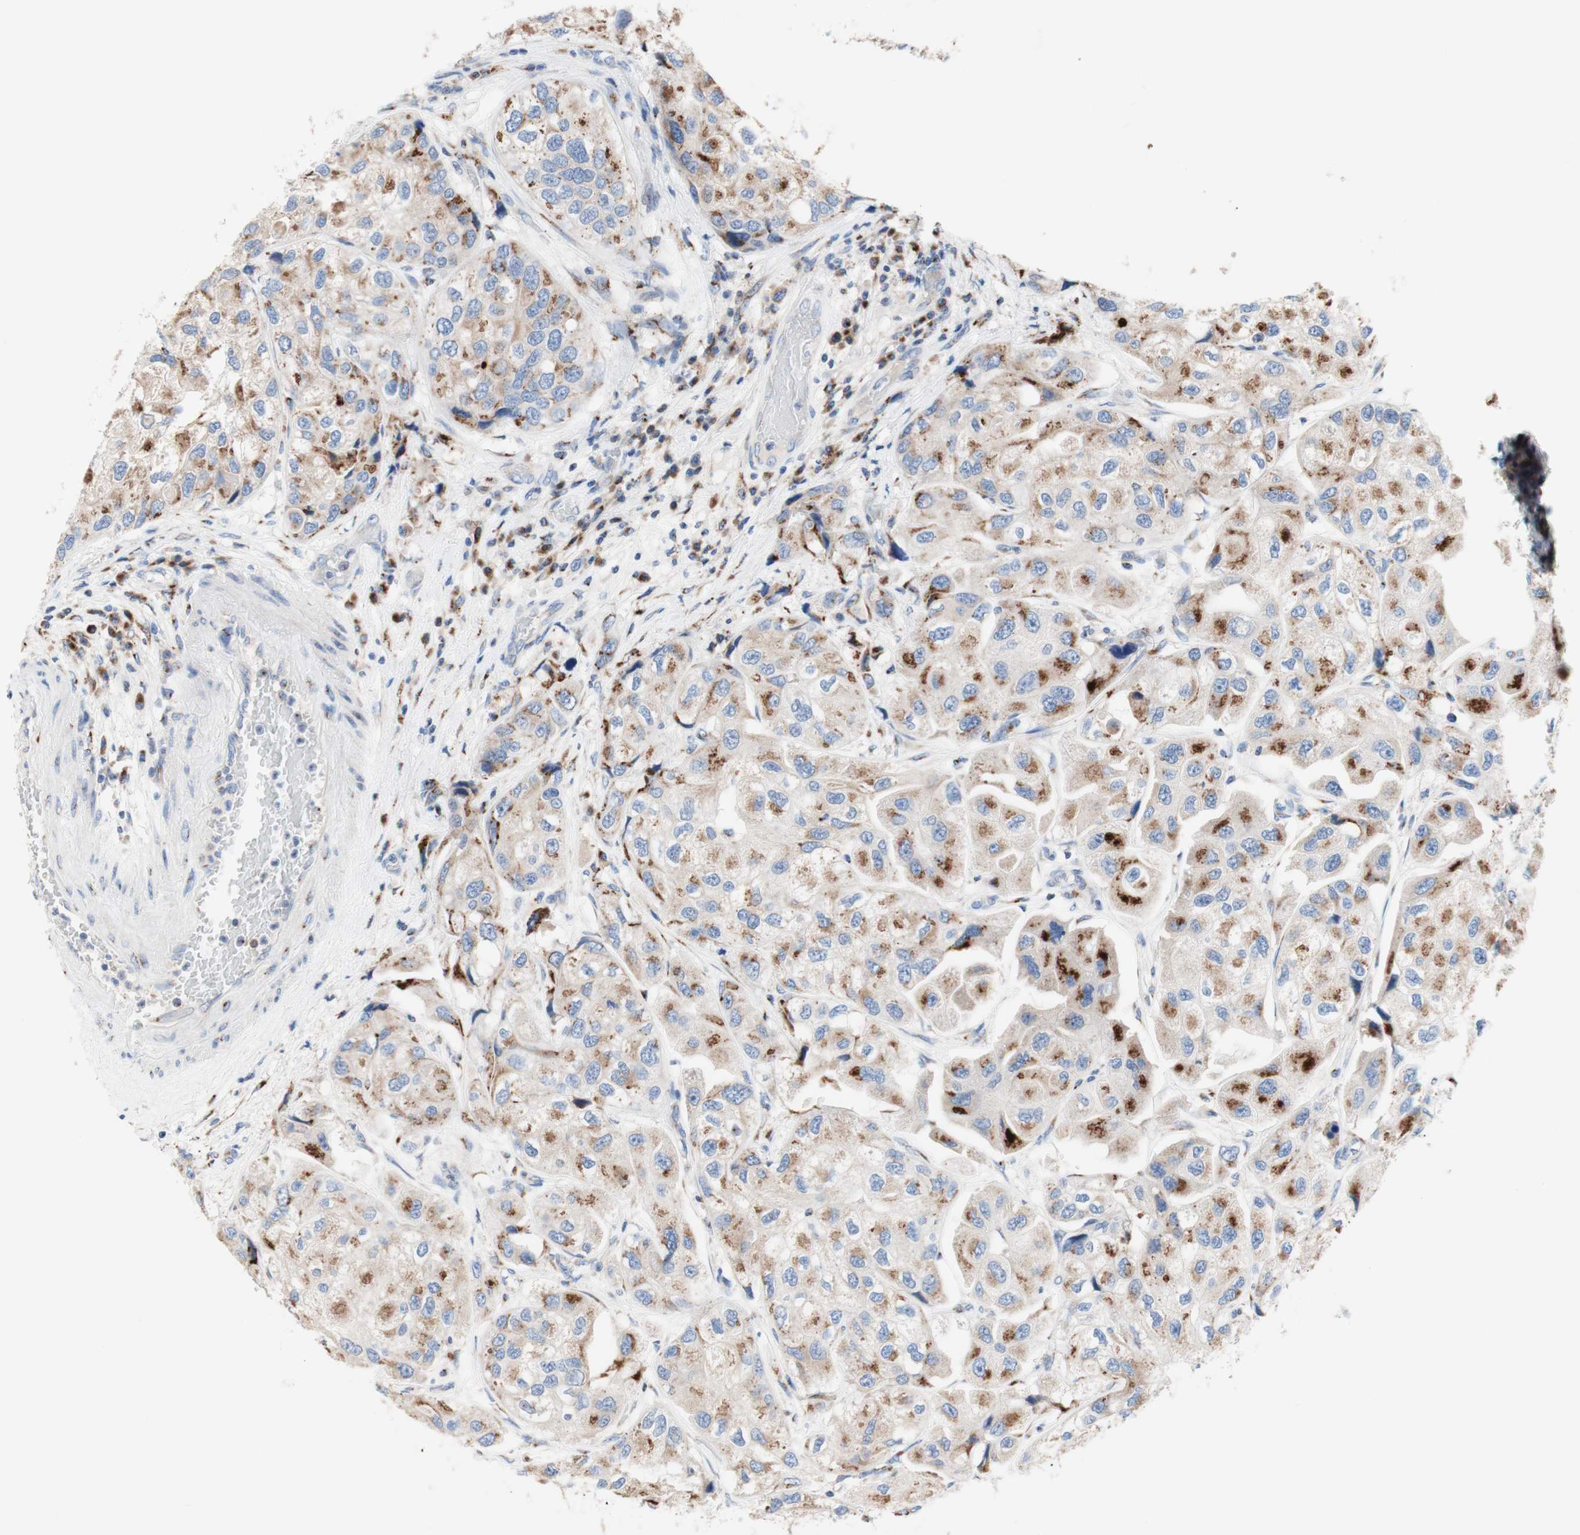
{"staining": {"intensity": "moderate", "quantity": "25%-75%", "location": "cytoplasmic/membranous"}, "tissue": "urothelial cancer", "cell_type": "Tumor cells", "image_type": "cancer", "snomed": [{"axis": "morphology", "description": "Urothelial carcinoma, High grade"}, {"axis": "topography", "description": "Urinary bladder"}], "caption": "A brown stain labels moderate cytoplasmic/membranous staining of a protein in human urothelial cancer tumor cells.", "gene": "GALNT2", "patient": {"sex": "female", "age": 64}}